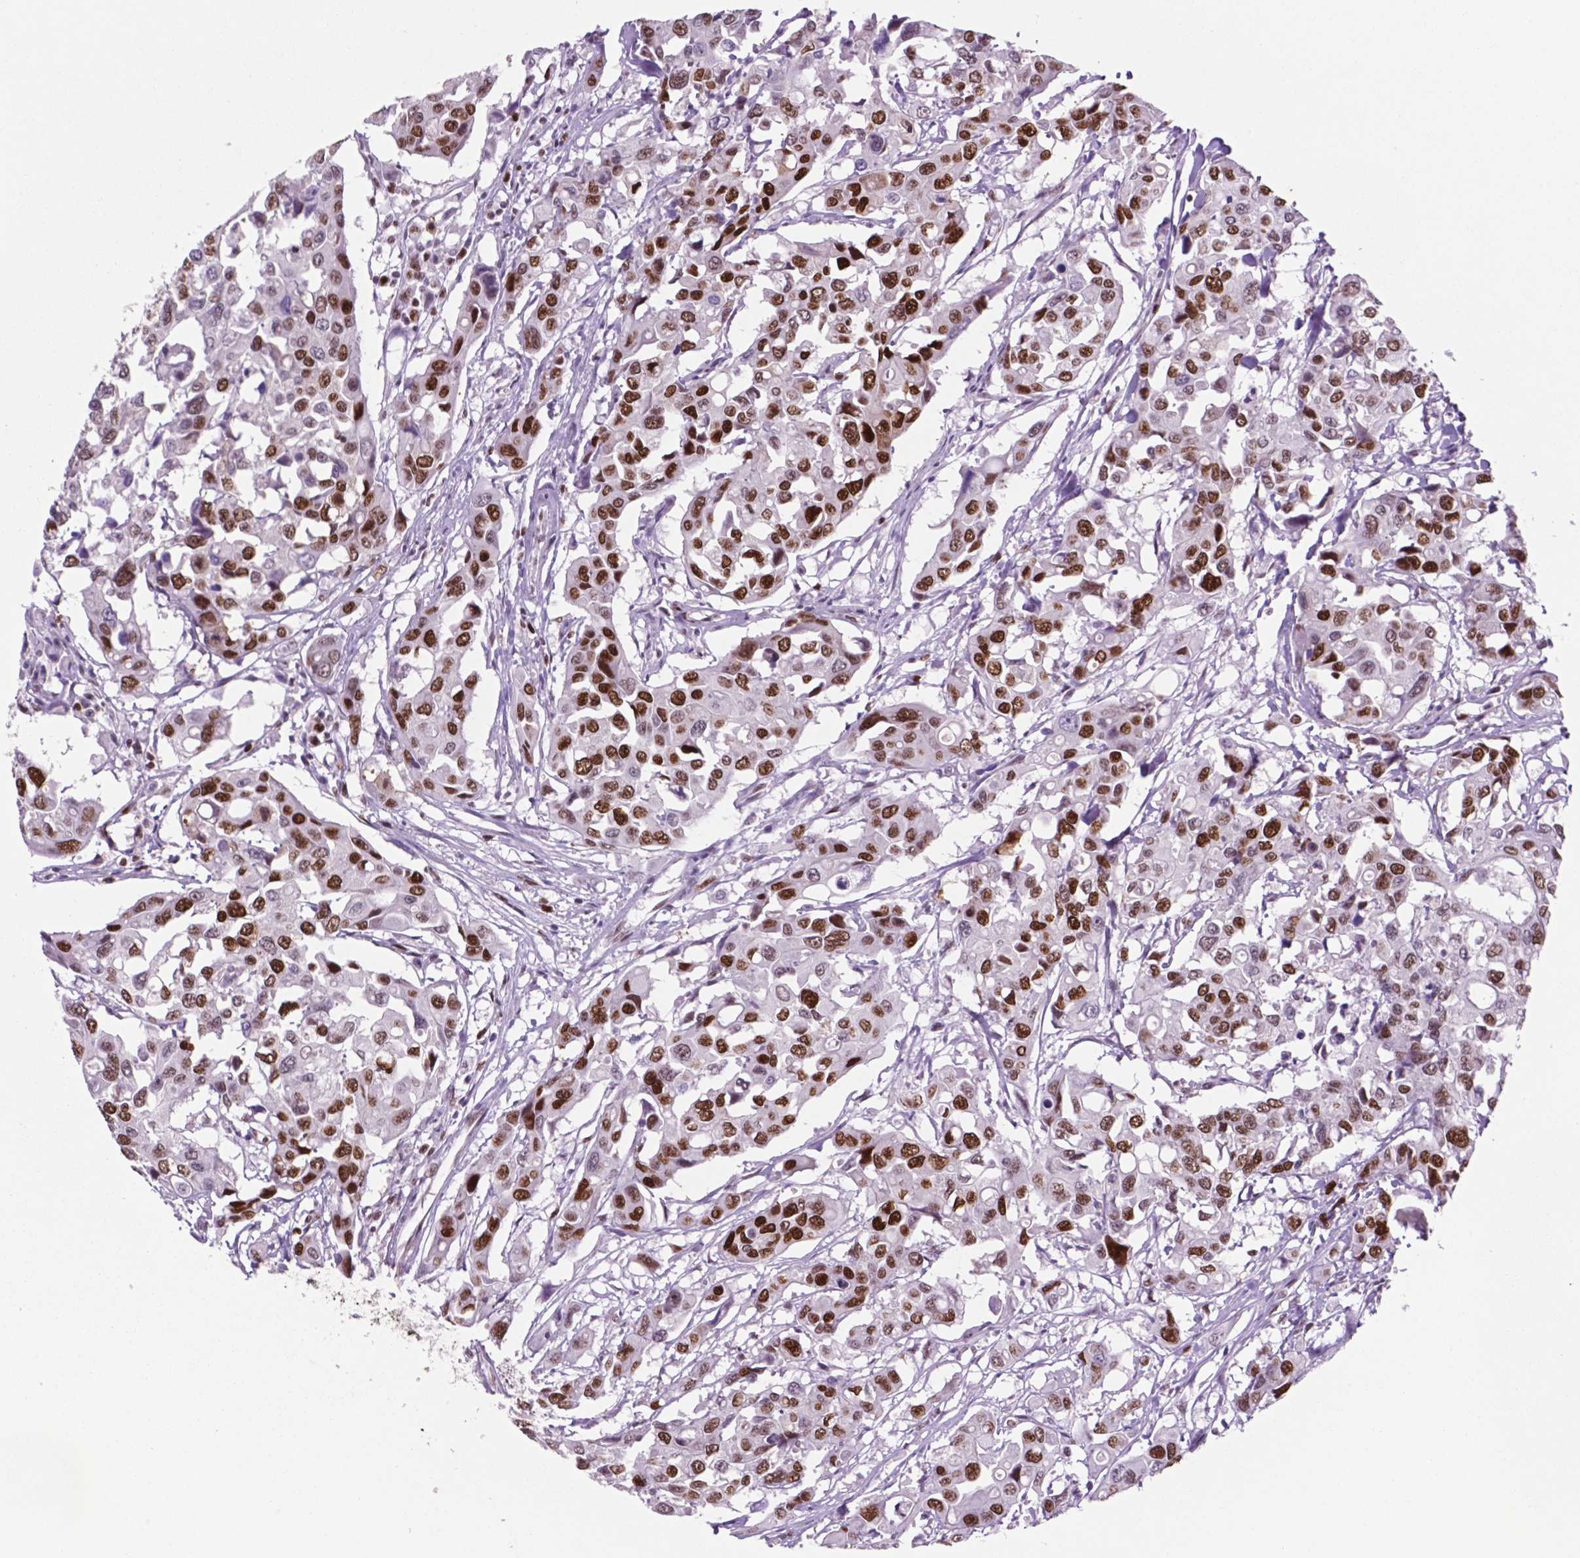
{"staining": {"intensity": "strong", "quantity": ">75%", "location": "nuclear"}, "tissue": "colorectal cancer", "cell_type": "Tumor cells", "image_type": "cancer", "snomed": [{"axis": "morphology", "description": "Adenocarcinoma, NOS"}, {"axis": "topography", "description": "Colon"}], "caption": "IHC staining of colorectal adenocarcinoma, which demonstrates high levels of strong nuclear positivity in approximately >75% of tumor cells indicating strong nuclear protein staining. The staining was performed using DAB (brown) for protein detection and nuclei were counterstained in hematoxylin (blue).", "gene": "MSH6", "patient": {"sex": "male", "age": 77}}